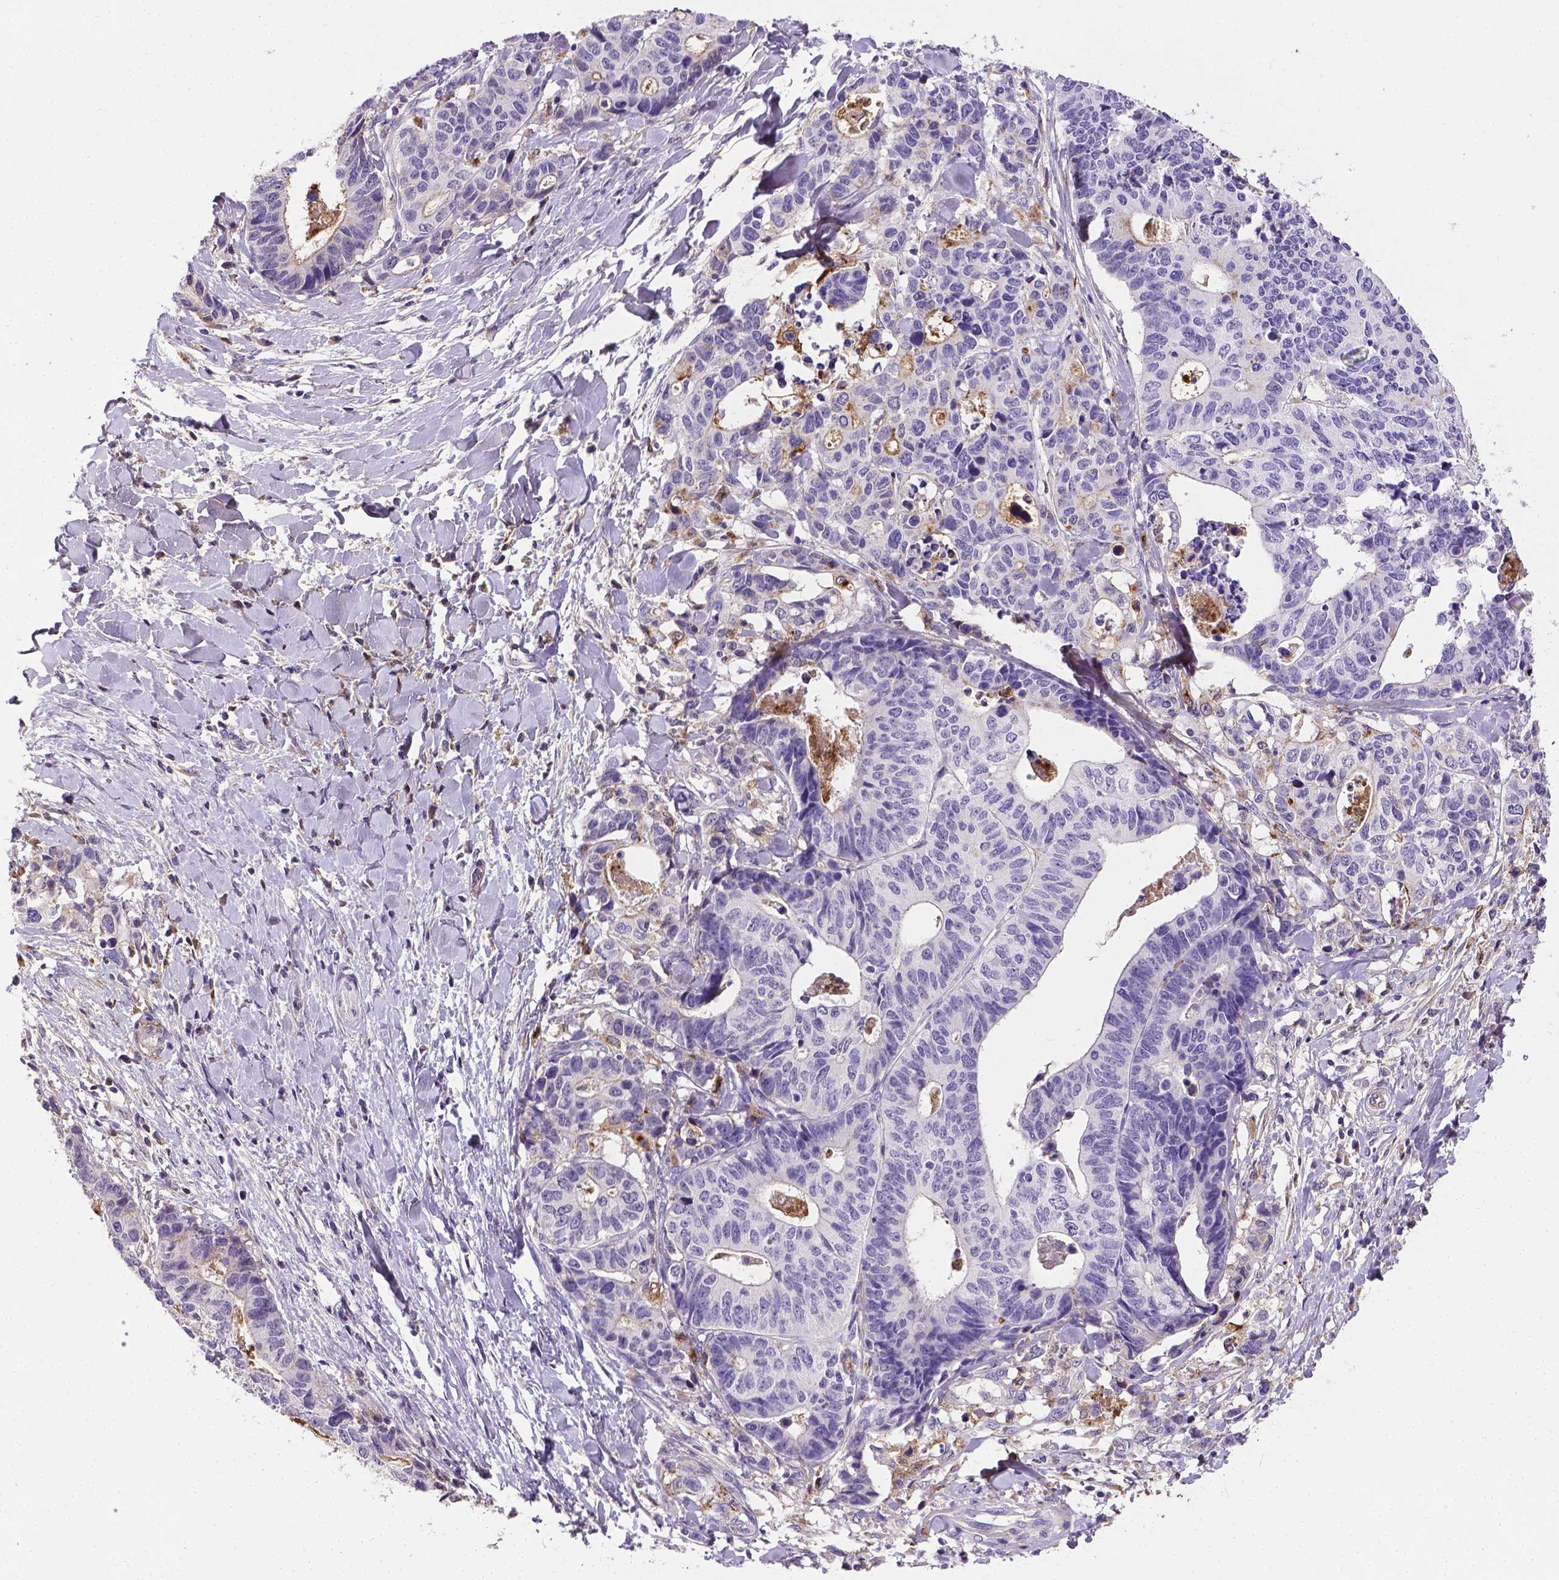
{"staining": {"intensity": "negative", "quantity": "none", "location": "none"}, "tissue": "stomach cancer", "cell_type": "Tumor cells", "image_type": "cancer", "snomed": [{"axis": "morphology", "description": "Adenocarcinoma, NOS"}, {"axis": "topography", "description": "Stomach, upper"}], "caption": "Immunohistochemistry (IHC) of stomach cancer (adenocarcinoma) exhibits no positivity in tumor cells.", "gene": "APOE", "patient": {"sex": "female", "age": 67}}